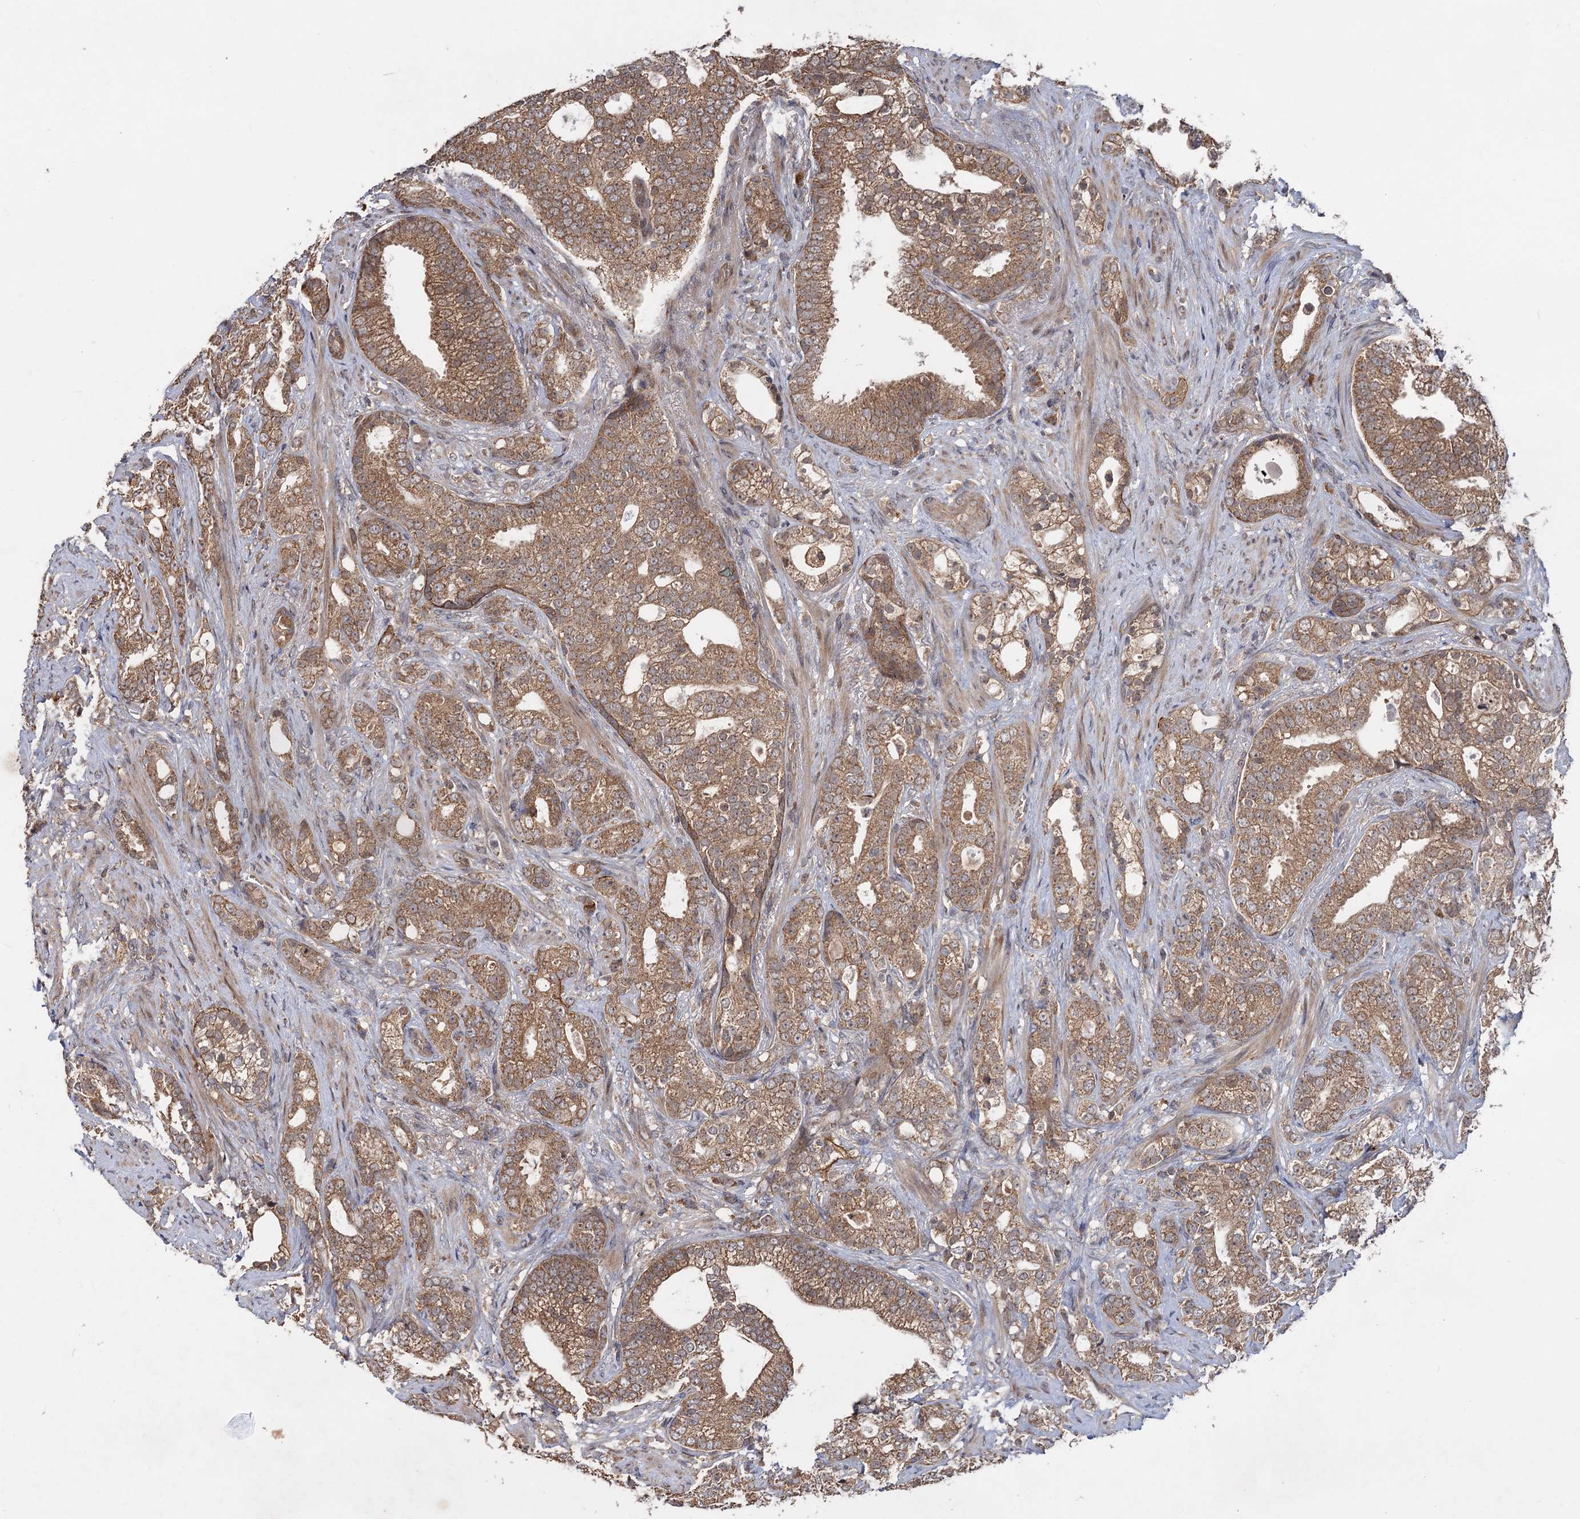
{"staining": {"intensity": "moderate", "quantity": ">75%", "location": "cytoplasmic/membranous"}, "tissue": "prostate cancer", "cell_type": "Tumor cells", "image_type": "cancer", "snomed": [{"axis": "morphology", "description": "Adenocarcinoma, High grade"}, {"axis": "topography", "description": "Prostate and seminal vesicle, NOS"}], "caption": "There is medium levels of moderate cytoplasmic/membranous staining in tumor cells of prostate cancer (adenocarcinoma (high-grade)), as demonstrated by immunohistochemical staining (brown color).", "gene": "SNX32", "patient": {"sex": "male", "age": 67}}